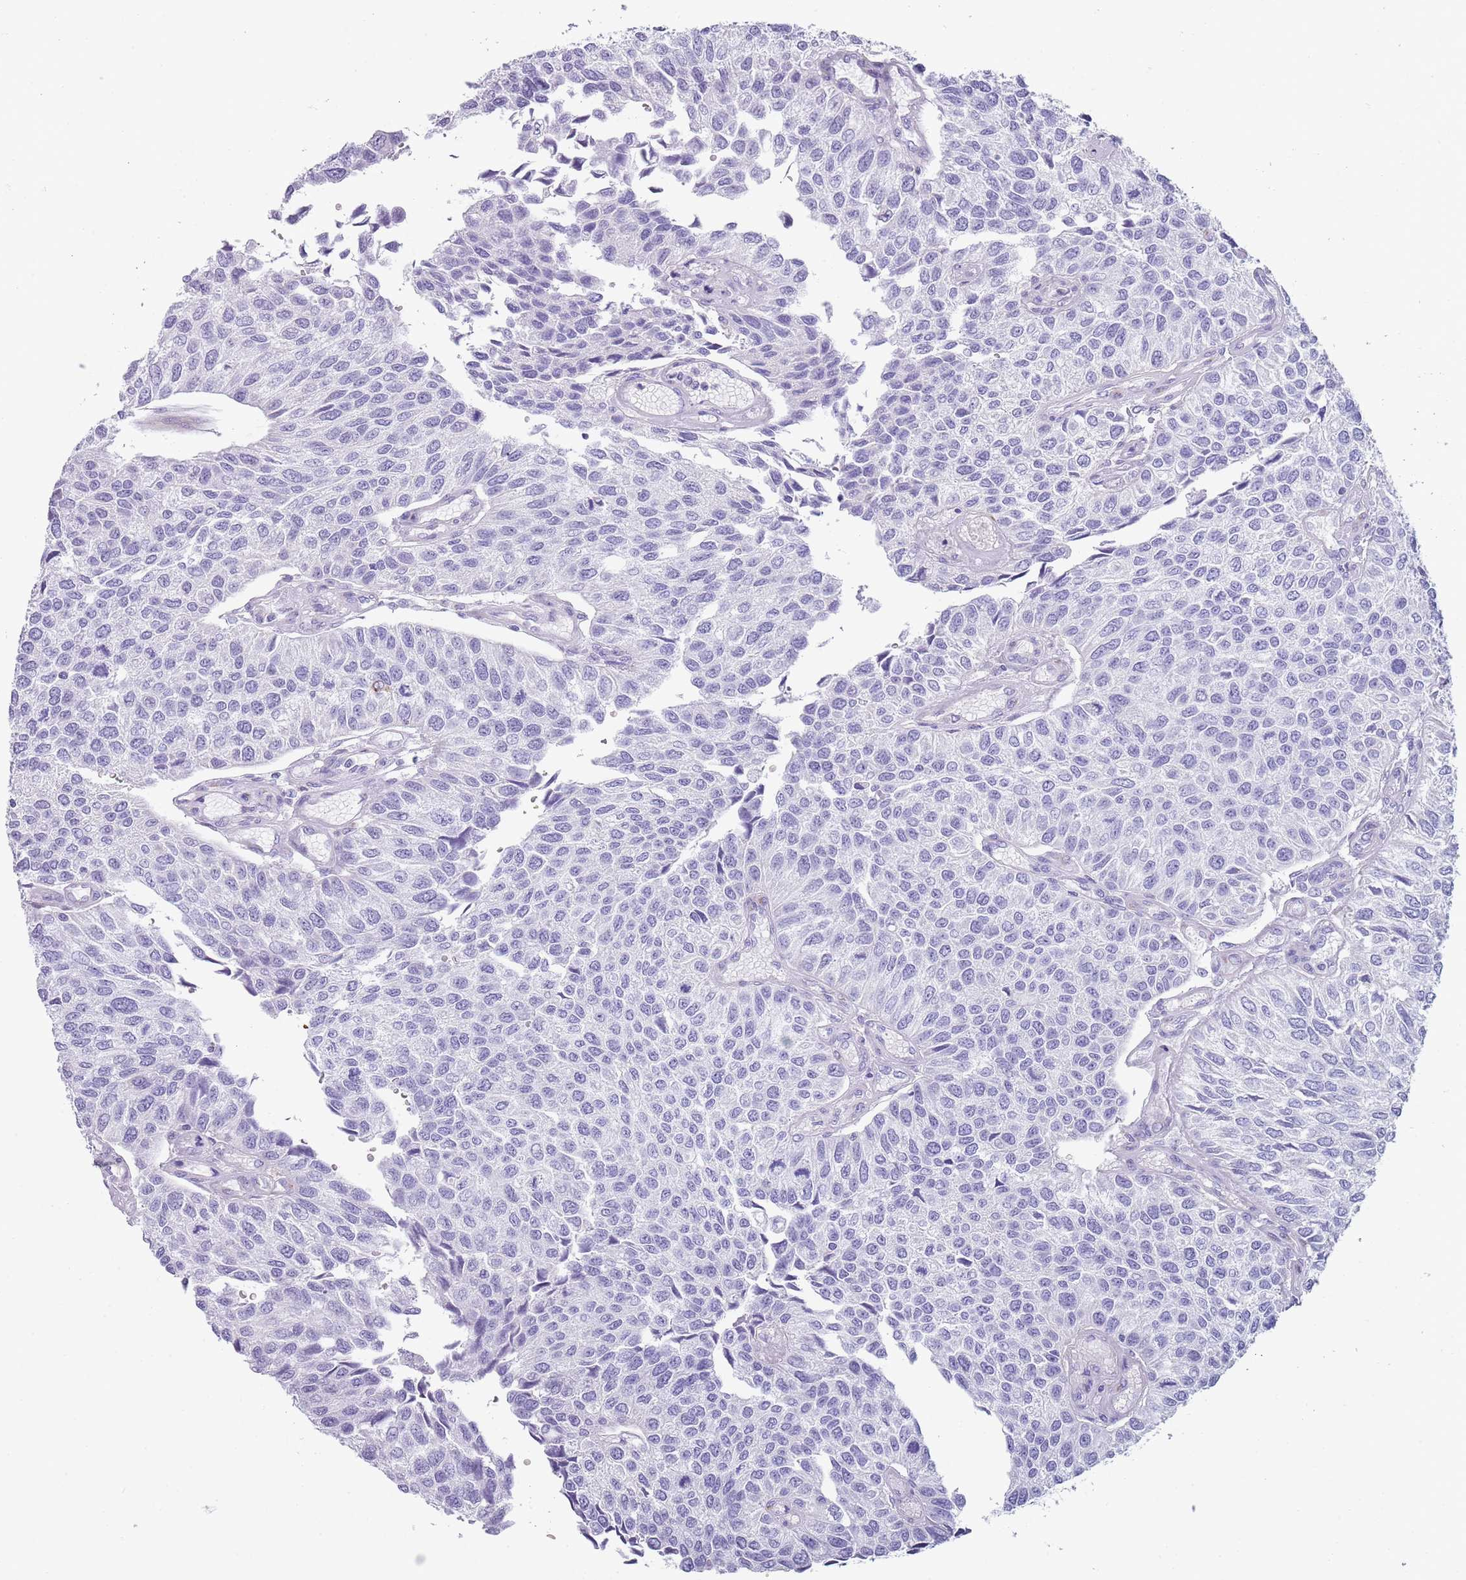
{"staining": {"intensity": "negative", "quantity": "none", "location": "none"}, "tissue": "urothelial cancer", "cell_type": "Tumor cells", "image_type": "cancer", "snomed": [{"axis": "morphology", "description": "Urothelial carcinoma, NOS"}, {"axis": "topography", "description": "Urinary bladder"}], "caption": "This photomicrograph is of urothelial cancer stained with immunohistochemistry (IHC) to label a protein in brown with the nuclei are counter-stained blue. There is no expression in tumor cells.", "gene": "NBPF20", "patient": {"sex": "male", "age": 55}}